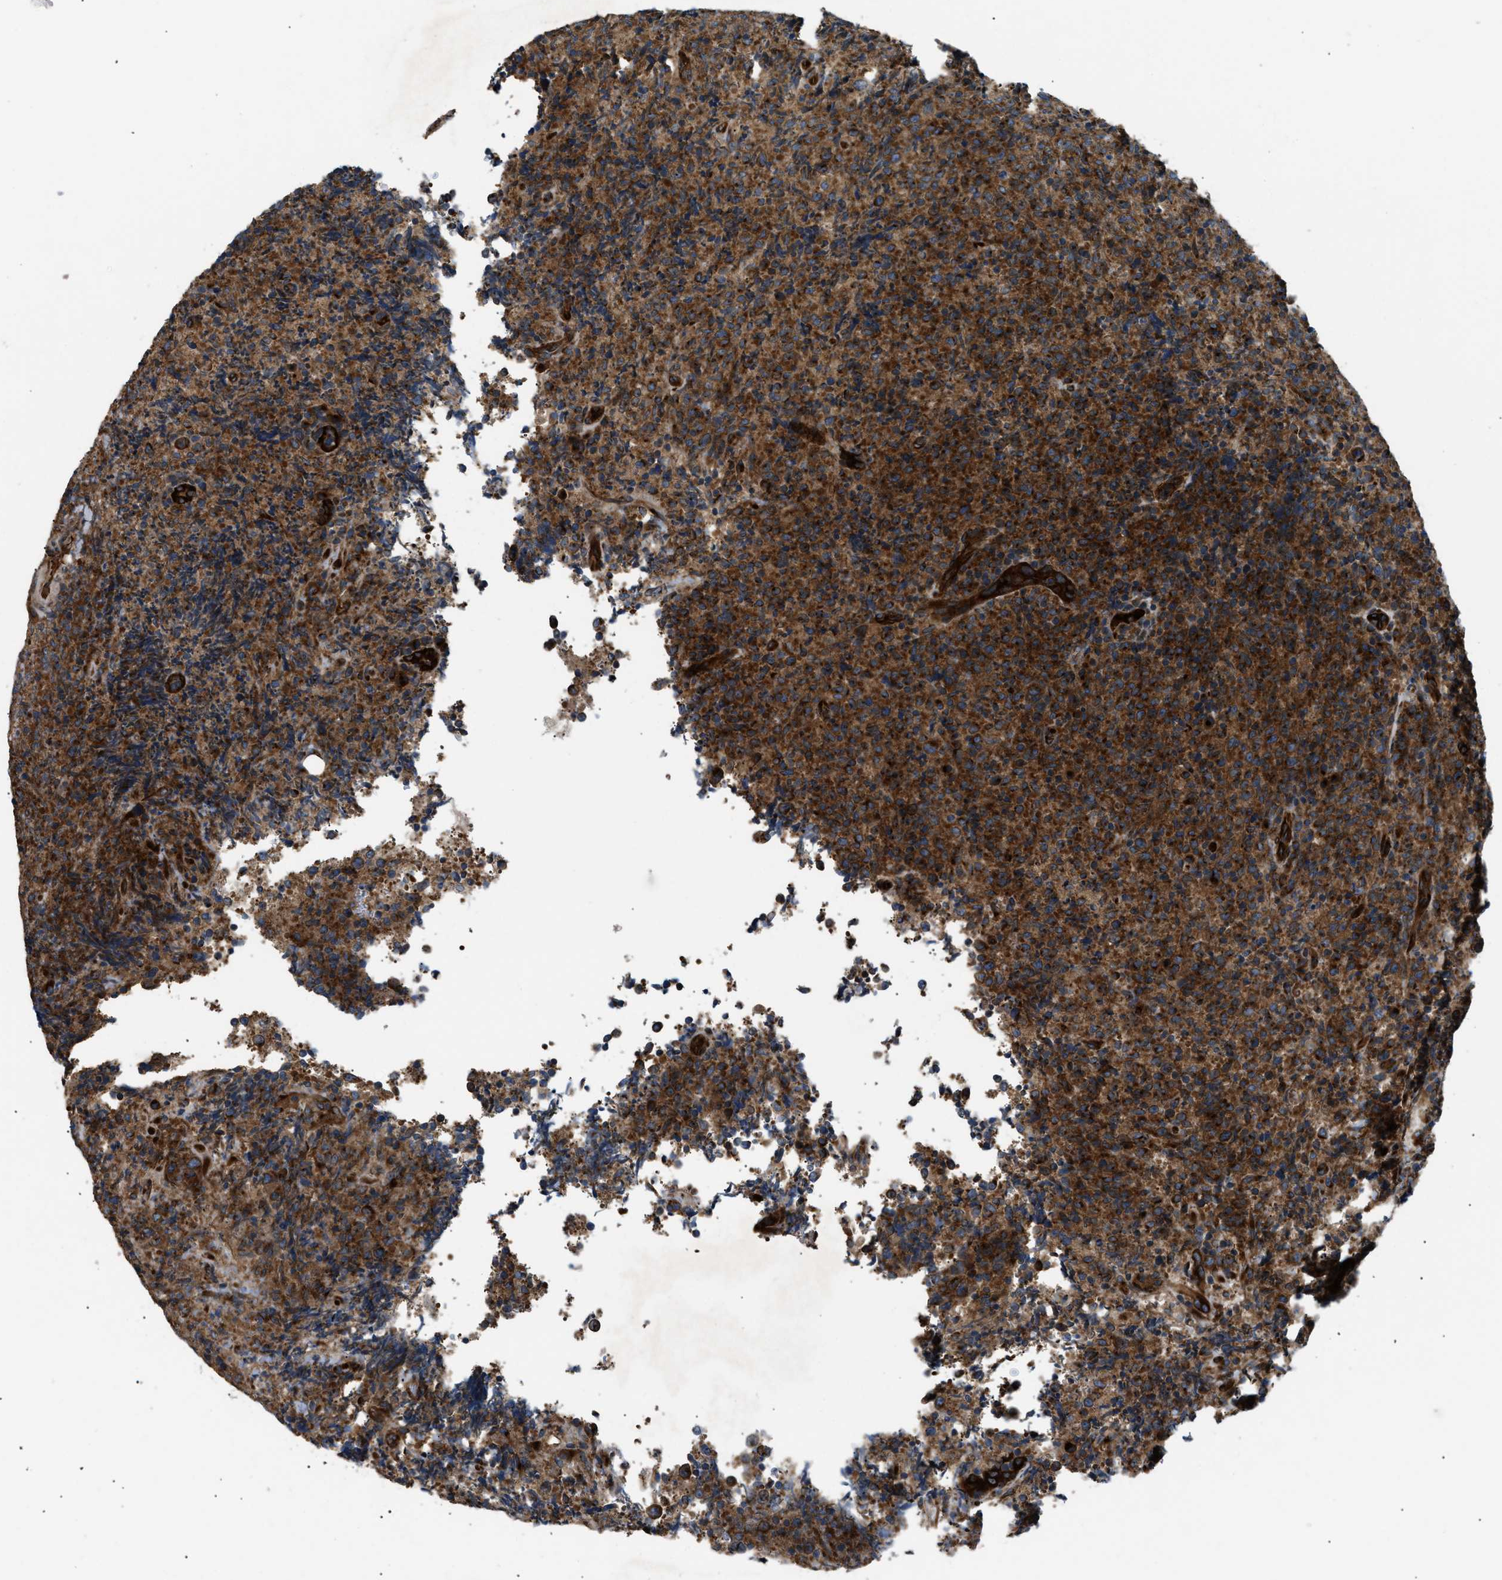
{"staining": {"intensity": "moderate", "quantity": ">75%", "location": "cytoplasmic/membranous"}, "tissue": "lymphoma", "cell_type": "Tumor cells", "image_type": "cancer", "snomed": [{"axis": "morphology", "description": "Malignant lymphoma, non-Hodgkin's type, High grade"}, {"axis": "topography", "description": "Tonsil"}], "caption": "An IHC image of neoplastic tissue is shown. Protein staining in brown highlights moderate cytoplasmic/membranous positivity in high-grade malignant lymphoma, non-Hodgkin's type within tumor cells.", "gene": "LYSMD3", "patient": {"sex": "female", "age": 36}}